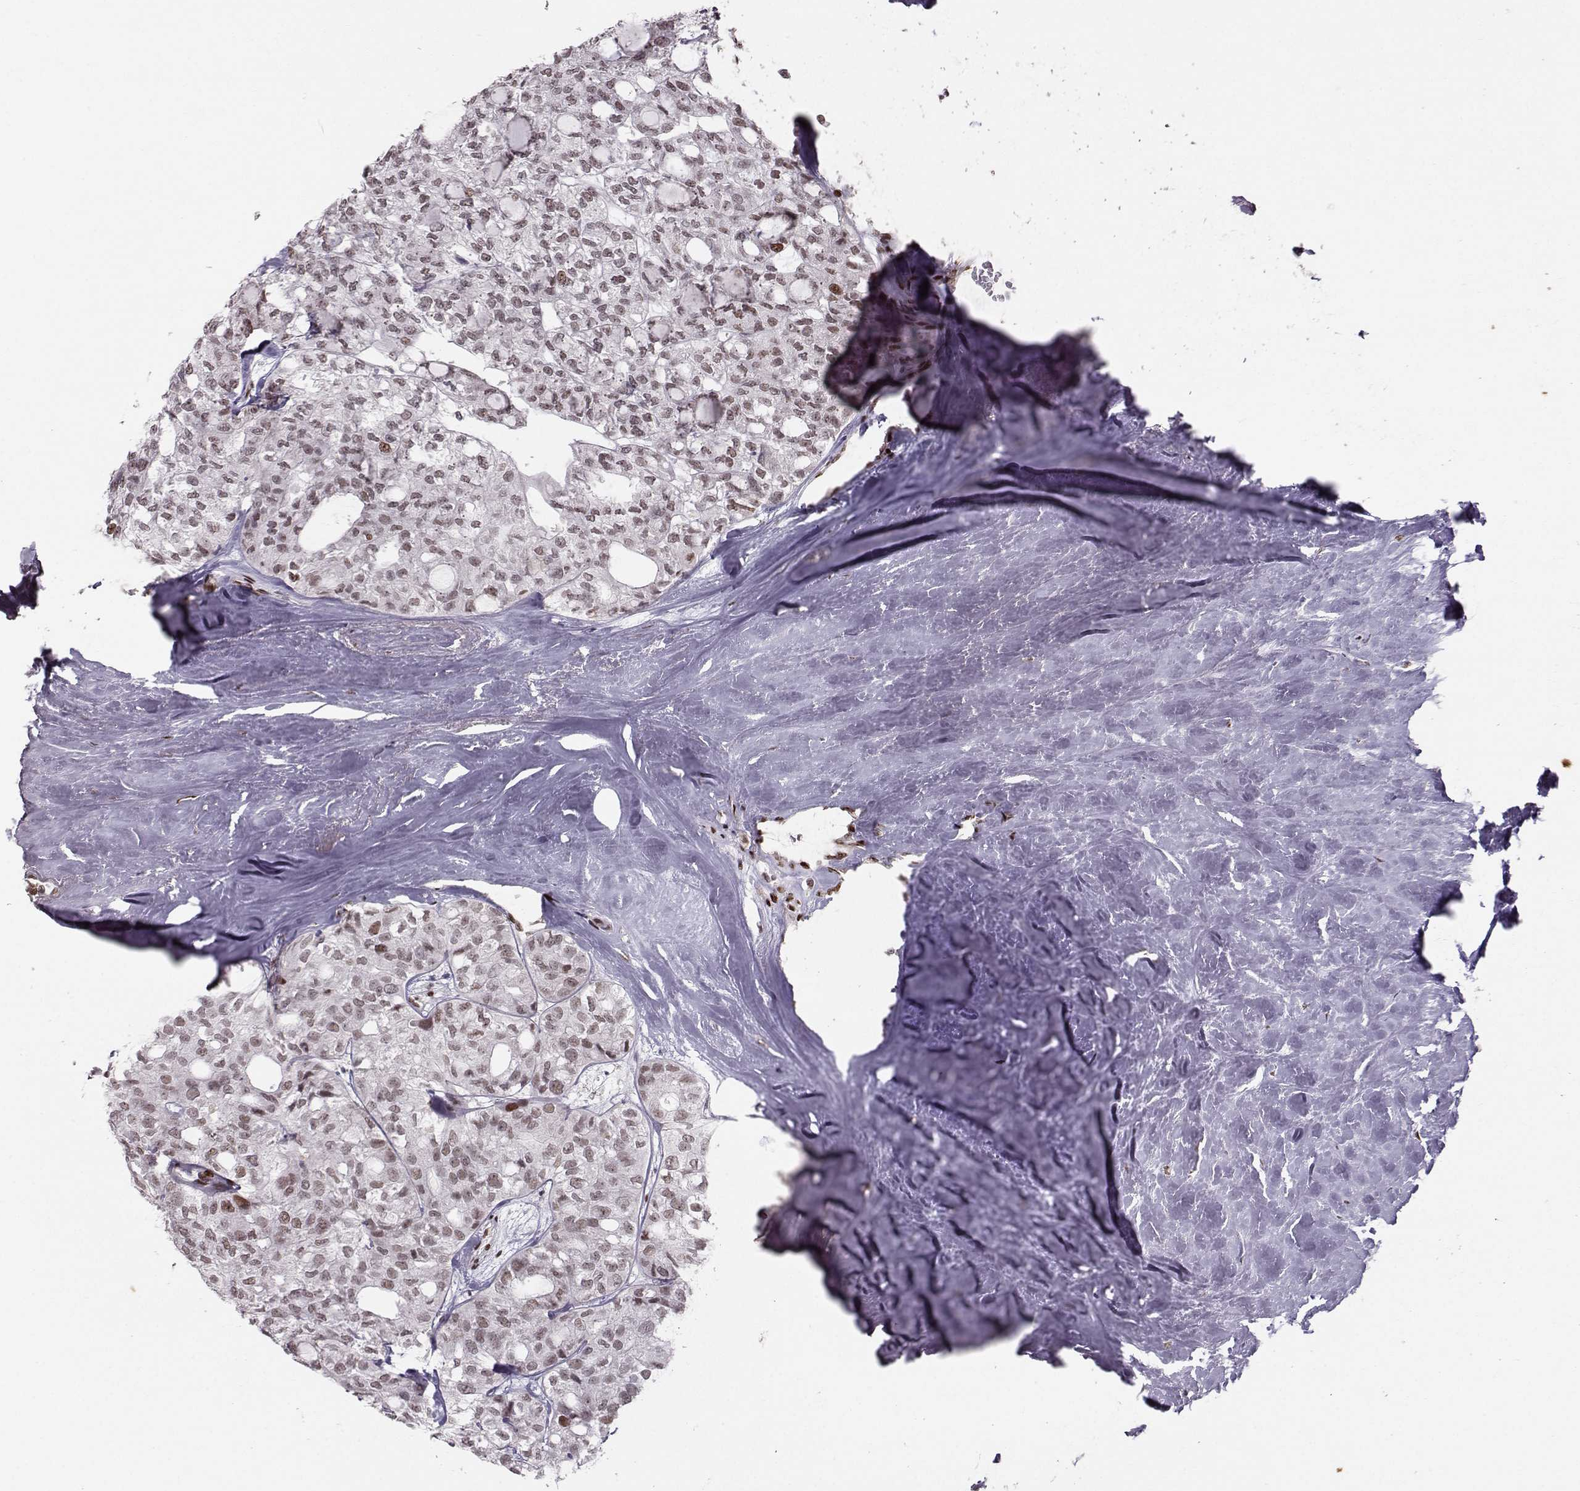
{"staining": {"intensity": "moderate", "quantity": "<25%", "location": "nuclear"}, "tissue": "thyroid cancer", "cell_type": "Tumor cells", "image_type": "cancer", "snomed": [{"axis": "morphology", "description": "Follicular adenoma carcinoma, NOS"}, {"axis": "topography", "description": "Thyroid gland"}], "caption": "Immunohistochemistry (DAB (3,3'-diaminobenzidine)) staining of human thyroid cancer (follicular adenoma carcinoma) exhibits moderate nuclear protein staining in about <25% of tumor cells. (DAB IHC with brightfield microscopy, high magnification).", "gene": "SNAPC2", "patient": {"sex": "male", "age": 75}}